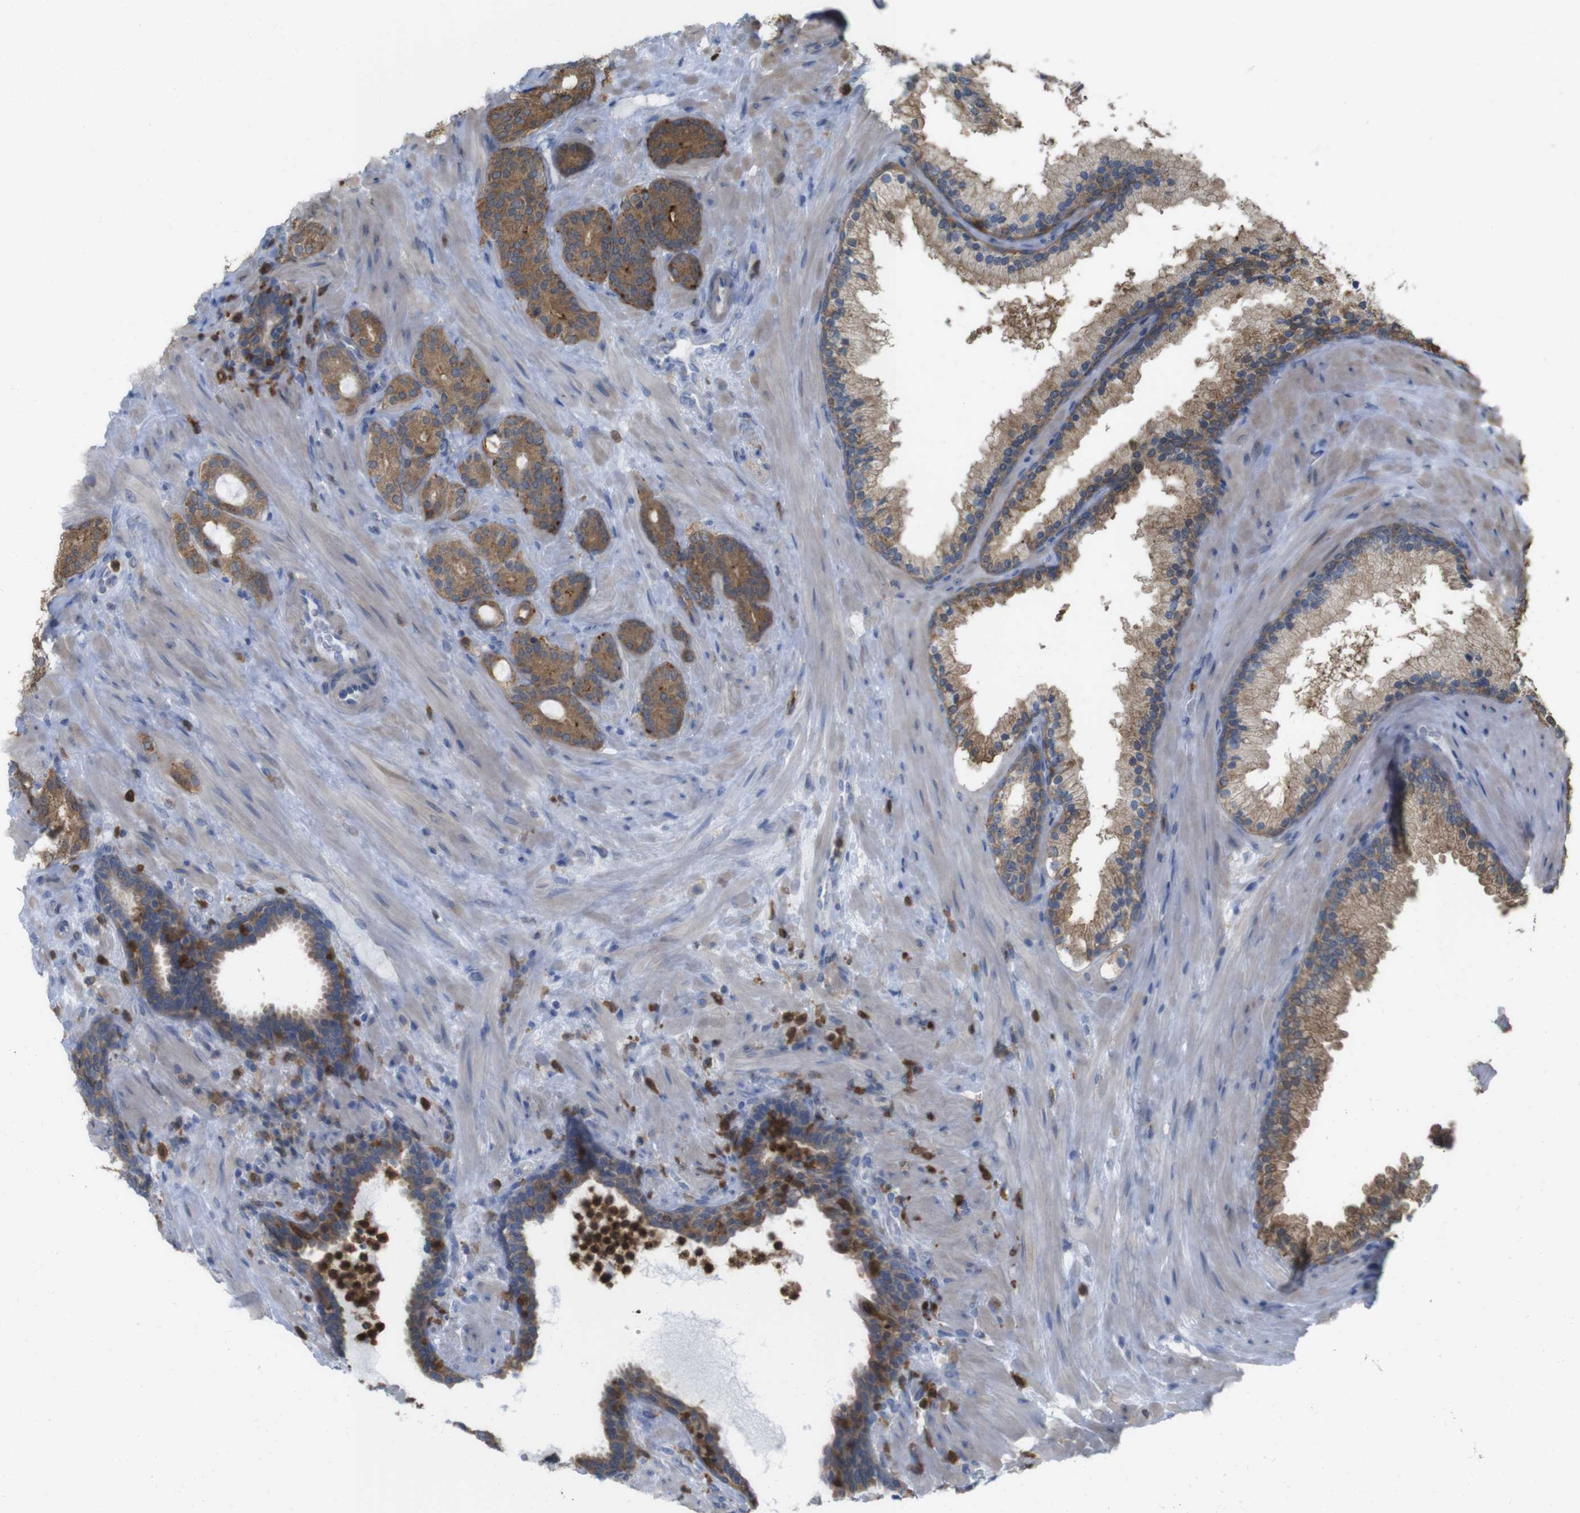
{"staining": {"intensity": "moderate", "quantity": ">75%", "location": "cytoplasmic/membranous"}, "tissue": "prostate cancer", "cell_type": "Tumor cells", "image_type": "cancer", "snomed": [{"axis": "morphology", "description": "Adenocarcinoma, Low grade"}, {"axis": "topography", "description": "Prostate"}], "caption": "About >75% of tumor cells in prostate adenocarcinoma (low-grade) demonstrate moderate cytoplasmic/membranous protein positivity as visualized by brown immunohistochemical staining.", "gene": "PRKCD", "patient": {"sex": "male", "age": 63}}